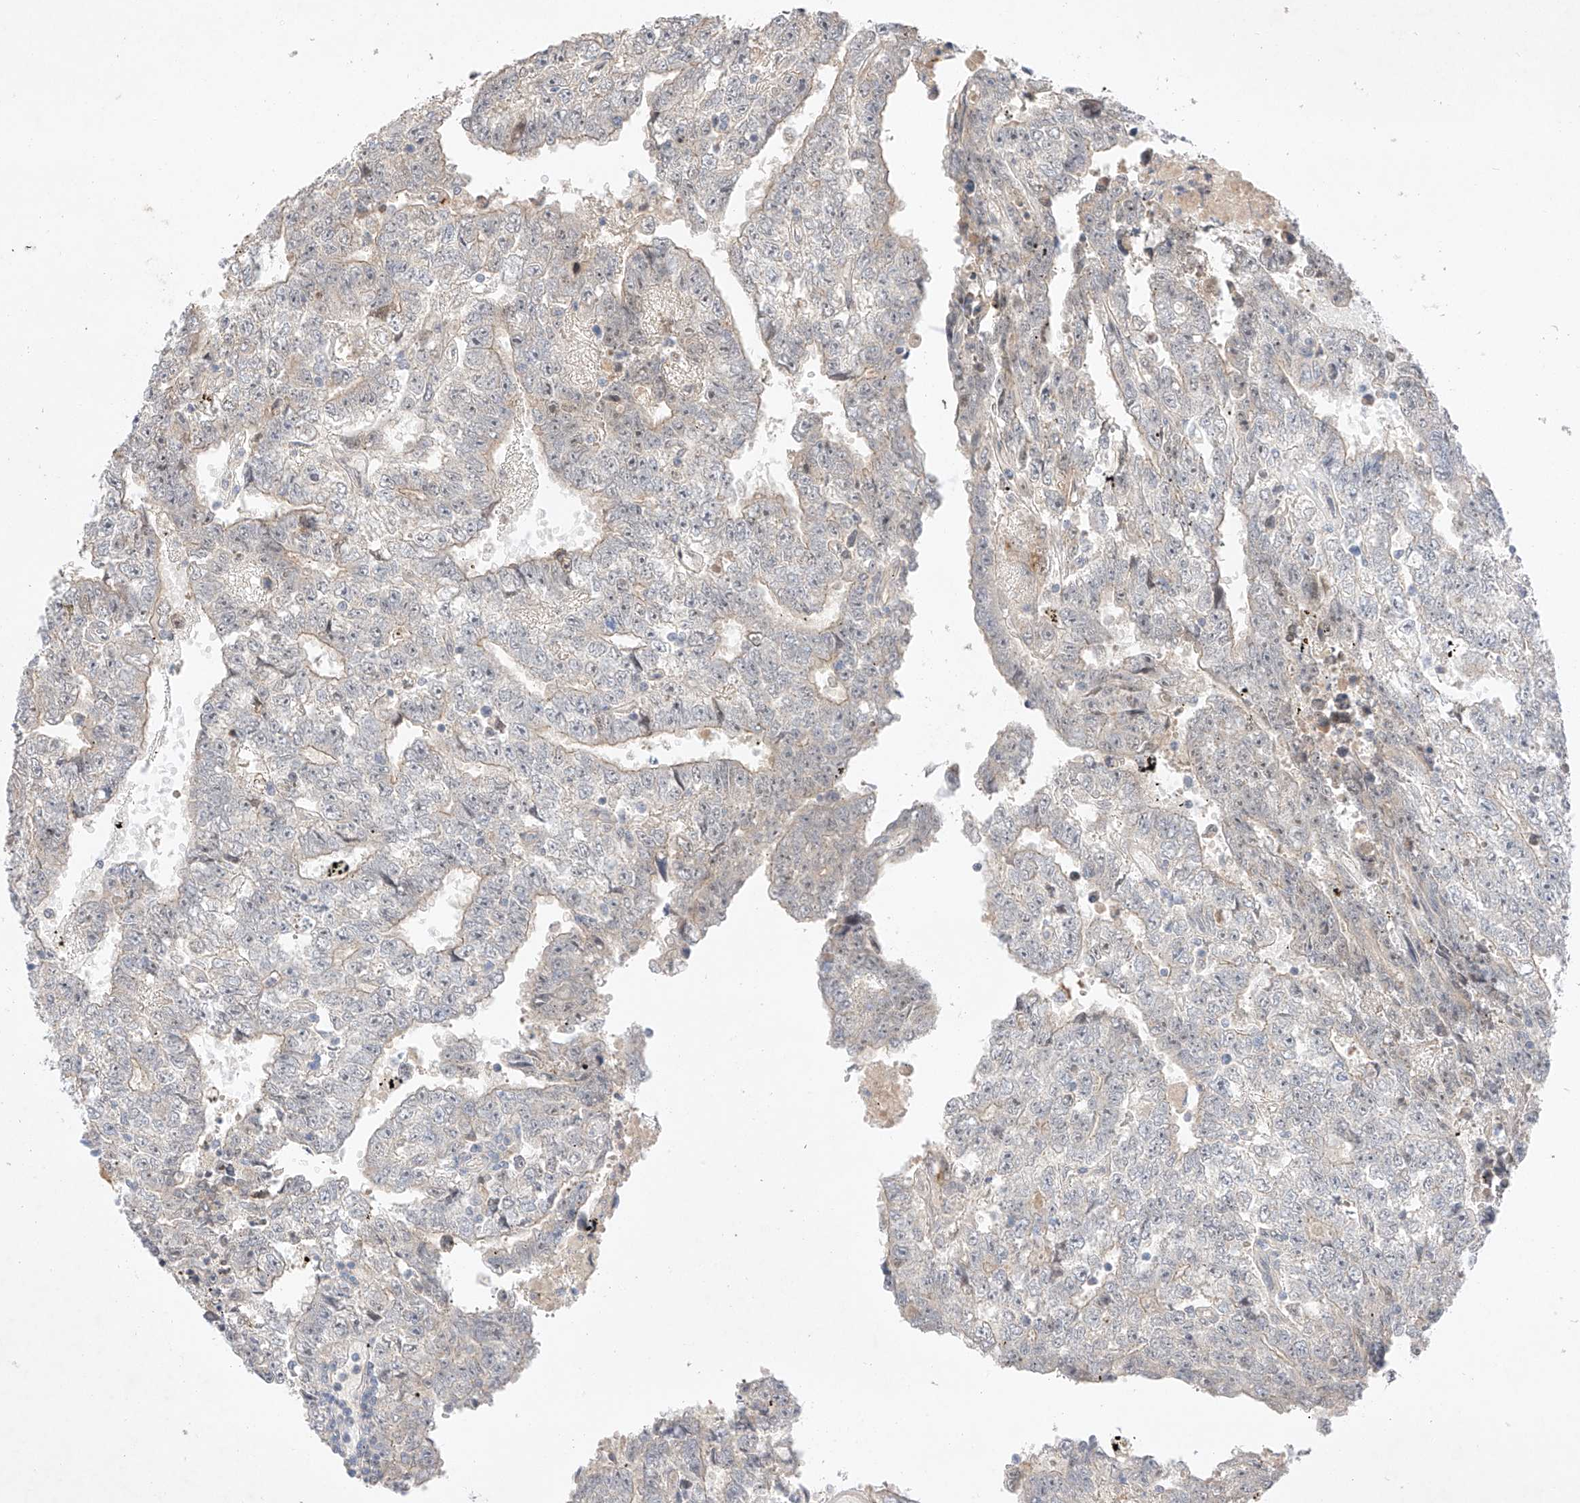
{"staining": {"intensity": "negative", "quantity": "none", "location": "none"}, "tissue": "testis cancer", "cell_type": "Tumor cells", "image_type": "cancer", "snomed": [{"axis": "morphology", "description": "Carcinoma, Embryonal, NOS"}, {"axis": "topography", "description": "Testis"}], "caption": "The micrograph demonstrates no significant staining in tumor cells of testis cancer.", "gene": "IL22RA2", "patient": {"sex": "male", "age": 25}}